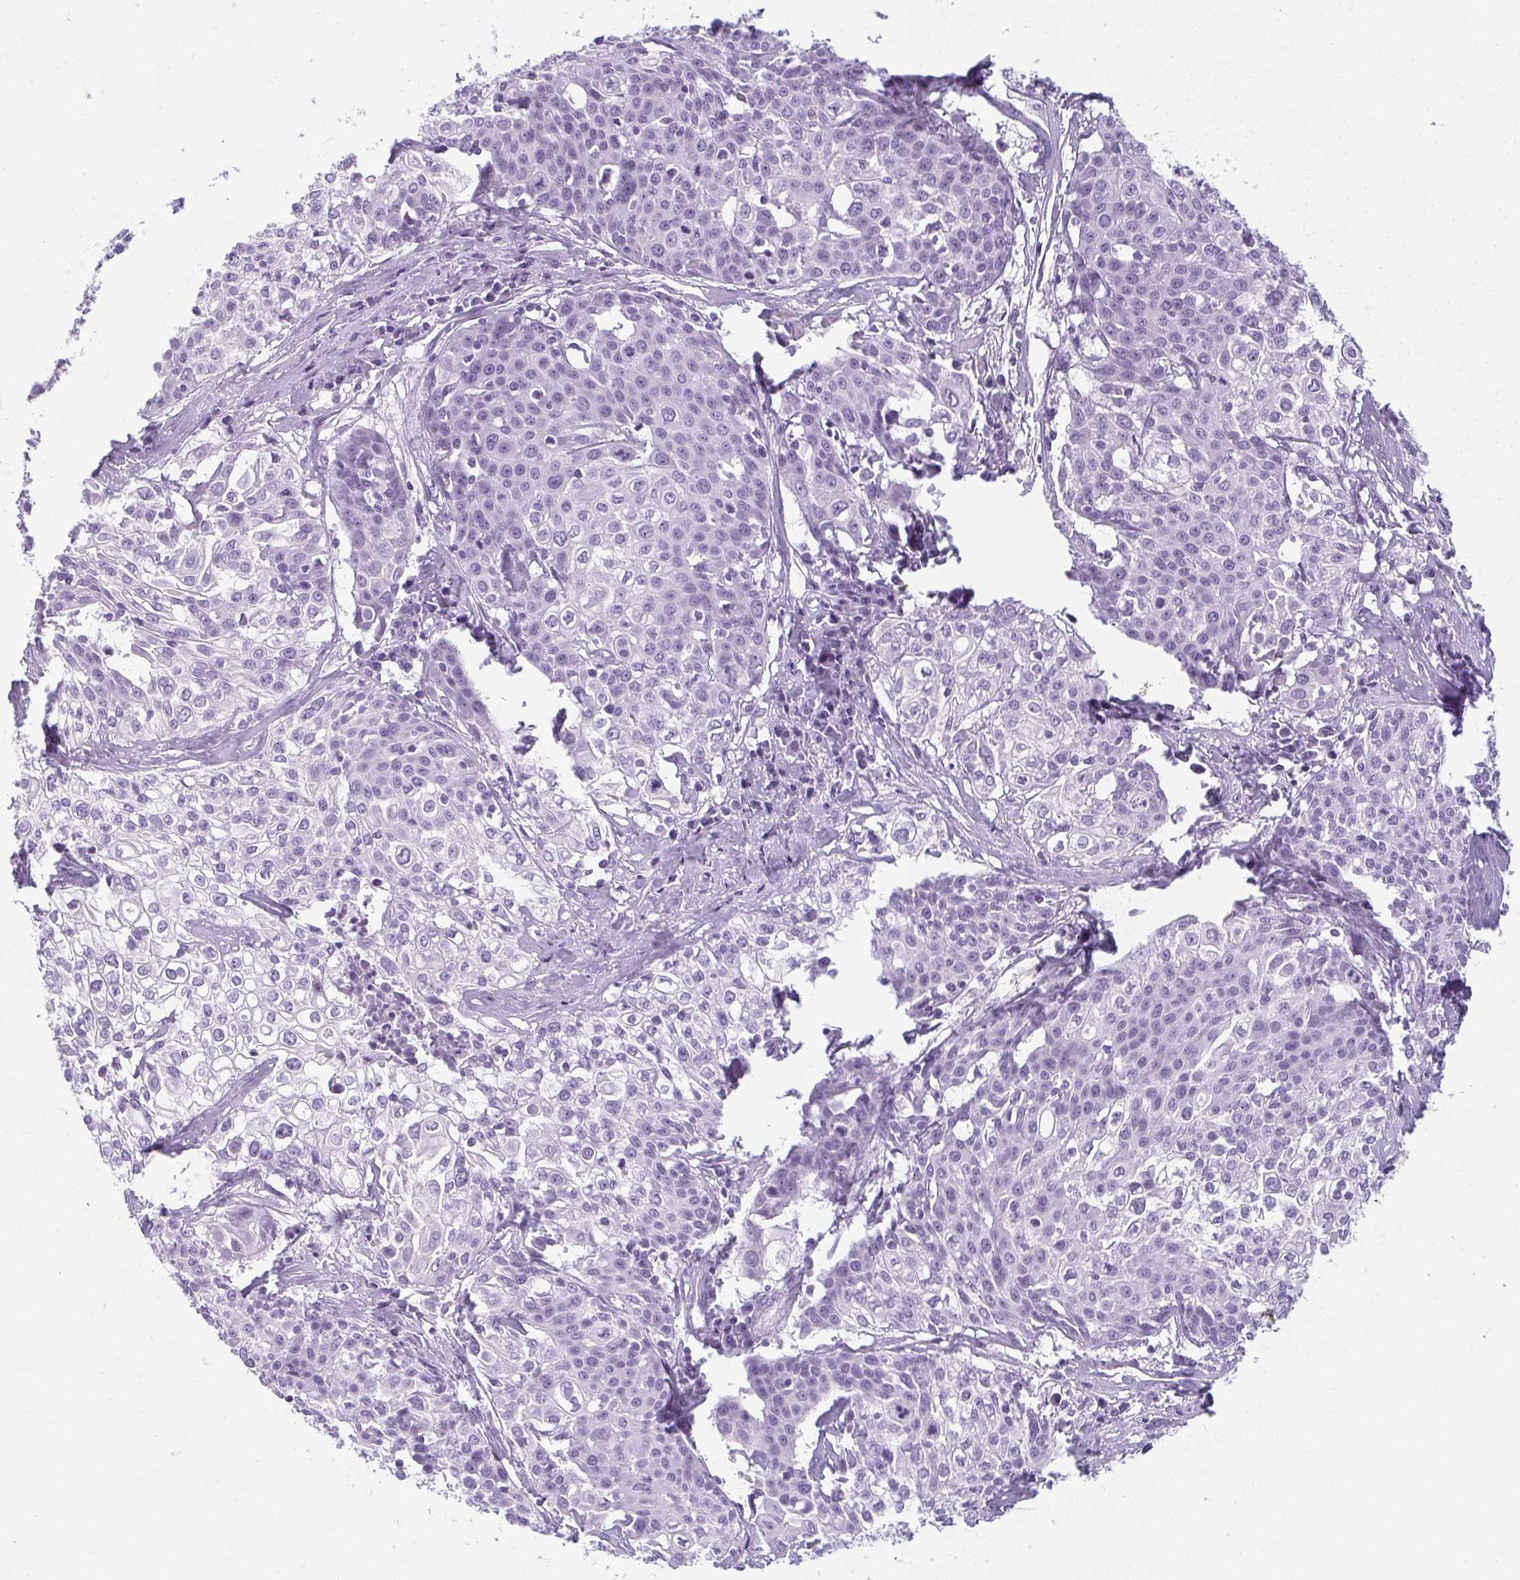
{"staining": {"intensity": "negative", "quantity": "none", "location": "none"}, "tissue": "cervical cancer", "cell_type": "Tumor cells", "image_type": "cancer", "snomed": [{"axis": "morphology", "description": "Squamous cell carcinoma, NOS"}, {"axis": "topography", "description": "Cervix"}], "caption": "The histopathology image reveals no significant staining in tumor cells of cervical cancer (squamous cell carcinoma).", "gene": "MOBP", "patient": {"sex": "female", "age": 39}}